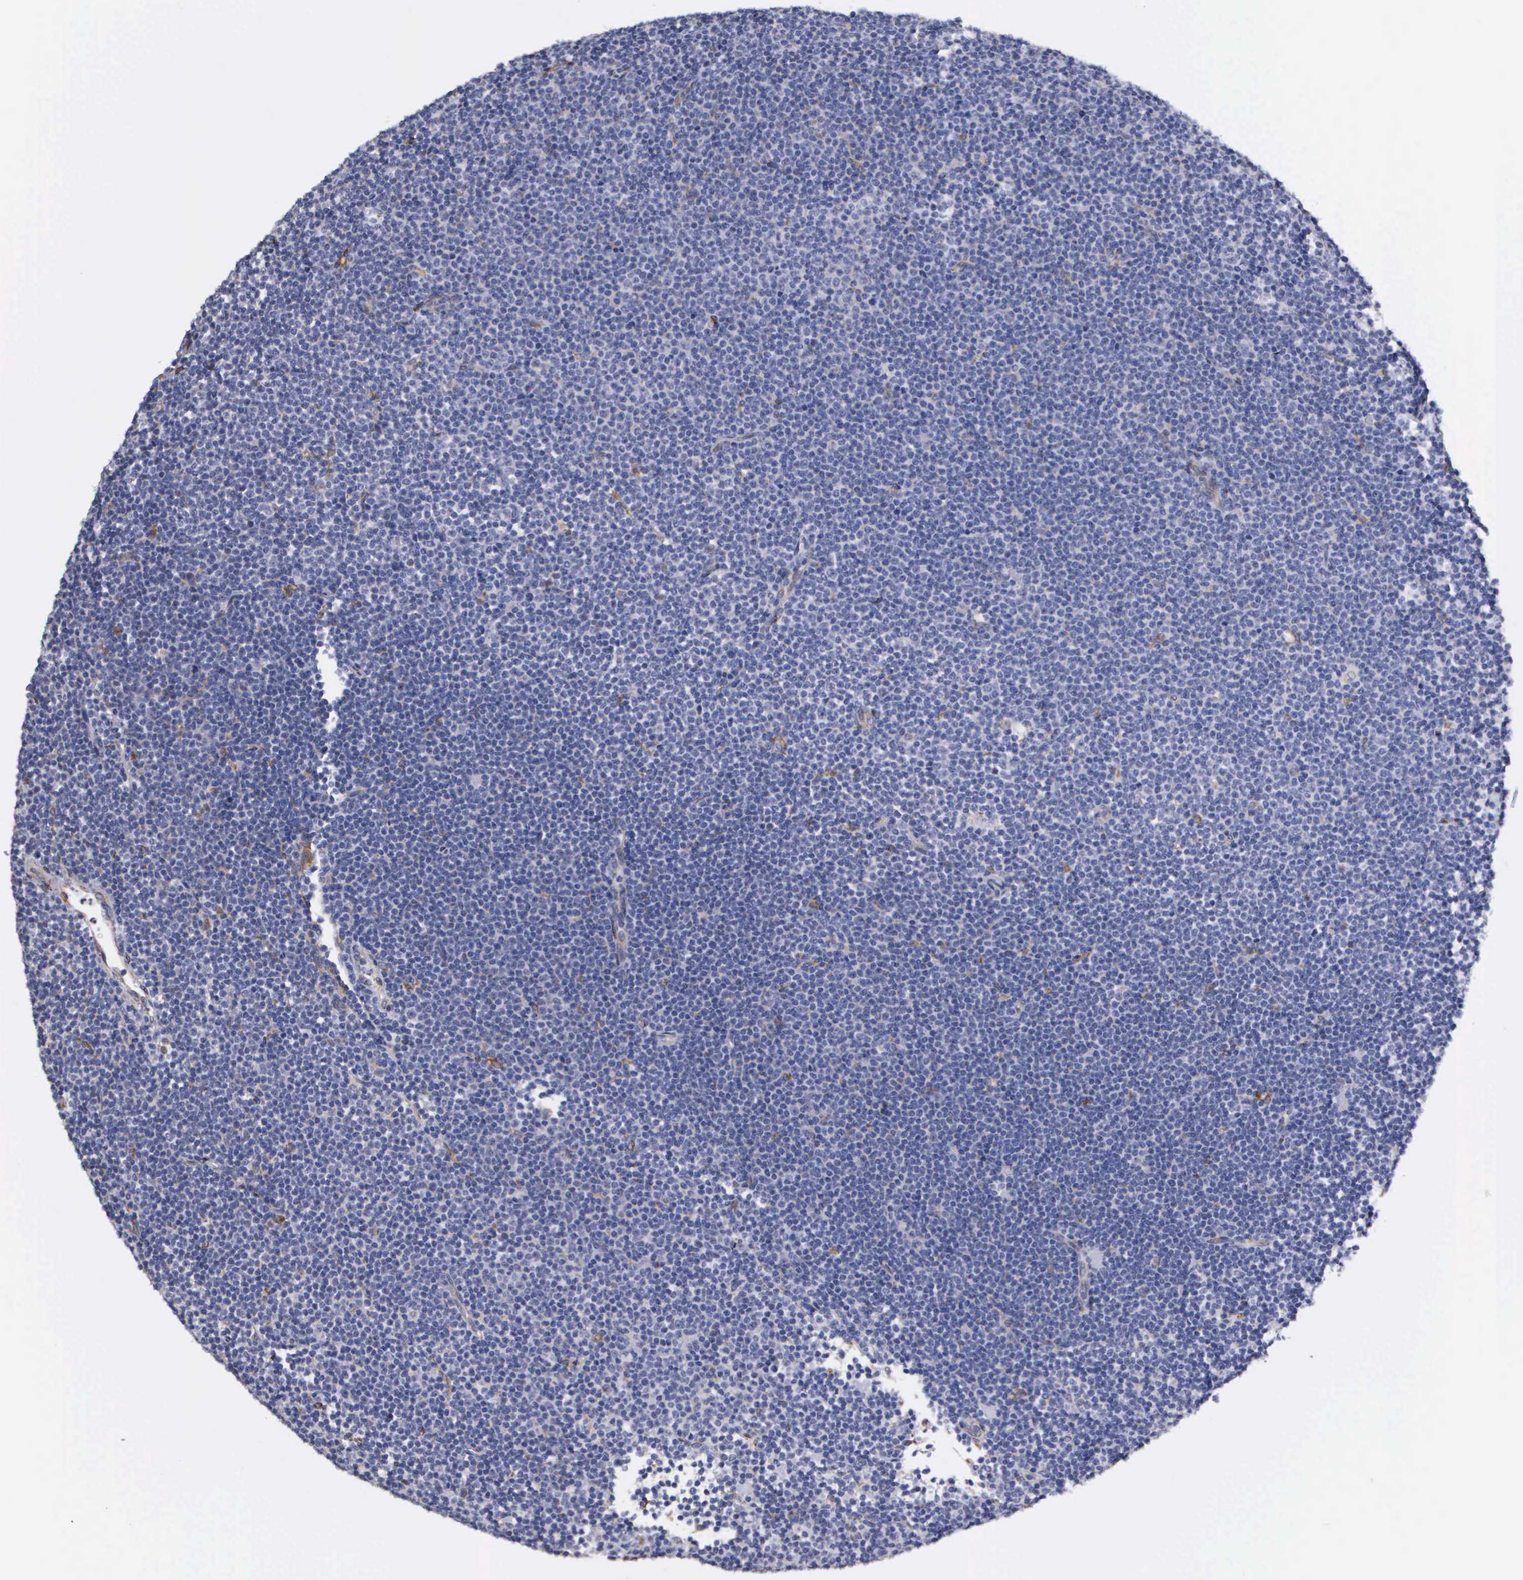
{"staining": {"intensity": "negative", "quantity": "none", "location": "none"}, "tissue": "lymphoma", "cell_type": "Tumor cells", "image_type": "cancer", "snomed": [{"axis": "morphology", "description": "Malignant lymphoma, non-Hodgkin's type, Low grade"}, {"axis": "topography", "description": "Lymph node"}], "caption": "Immunohistochemical staining of human low-grade malignant lymphoma, non-Hodgkin's type displays no significant expression in tumor cells.", "gene": "LIN52", "patient": {"sex": "female", "age": 69}}